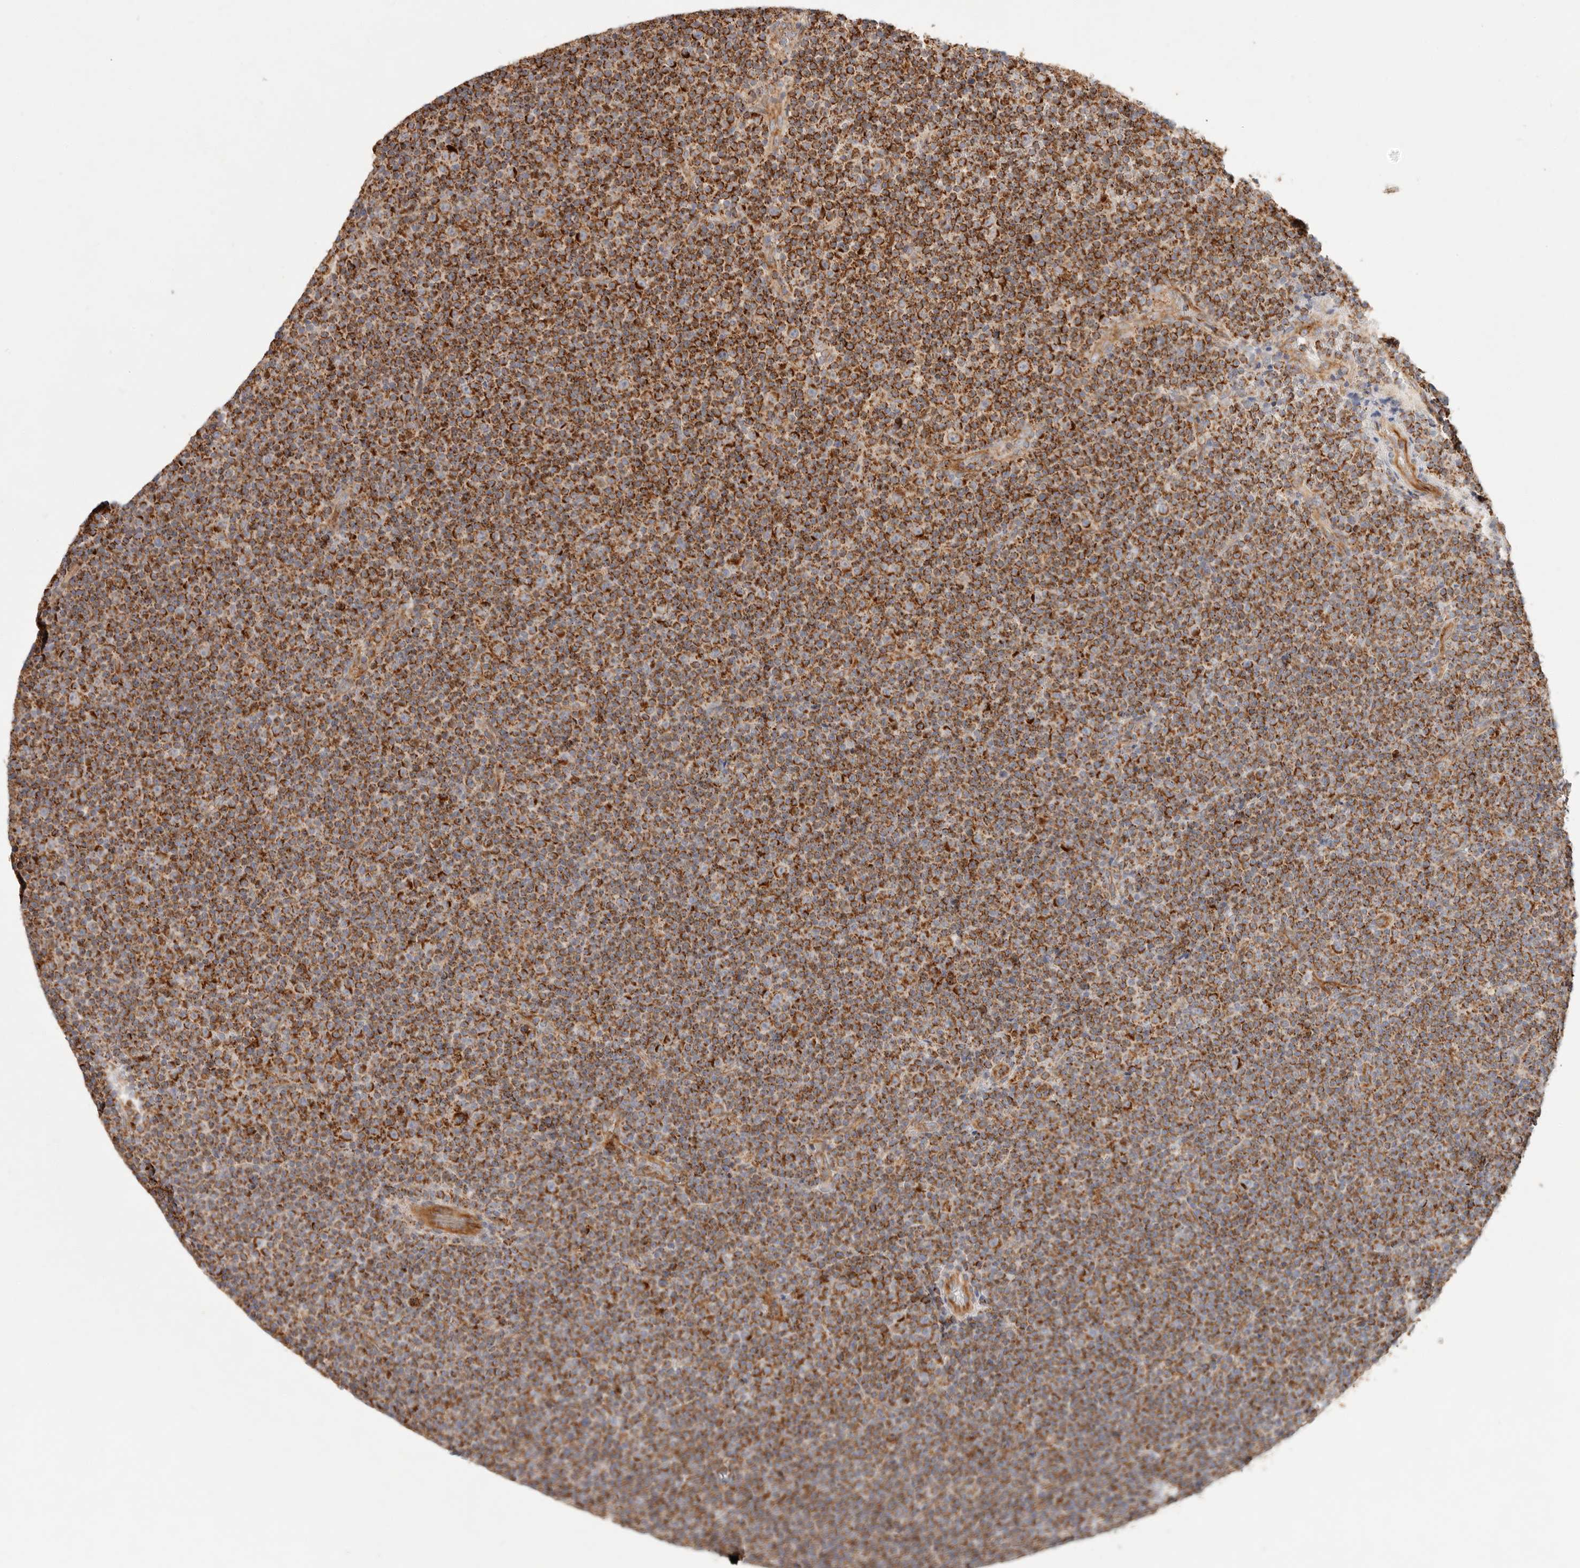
{"staining": {"intensity": "strong", "quantity": ">75%", "location": "cytoplasmic/membranous"}, "tissue": "lymphoma", "cell_type": "Tumor cells", "image_type": "cancer", "snomed": [{"axis": "morphology", "description": "Malignant lymphoma, non-Hodgkin's type, Low grade"}, {"axis": "topography", "description": "Lymph node"}], "caption": "Tumor cells display high levels of strong cytoplasmic/membranous expression in approximately >75% of cells in low-grade malignant lymphoma, non-Hodgkin's type. (DAB (3,3'-diaminobenzidine) = brown stain, brightfield microscopy at high magnification).", "gene": "ARHGEF10L", "patient": {"sex": "female", "age": 67}}